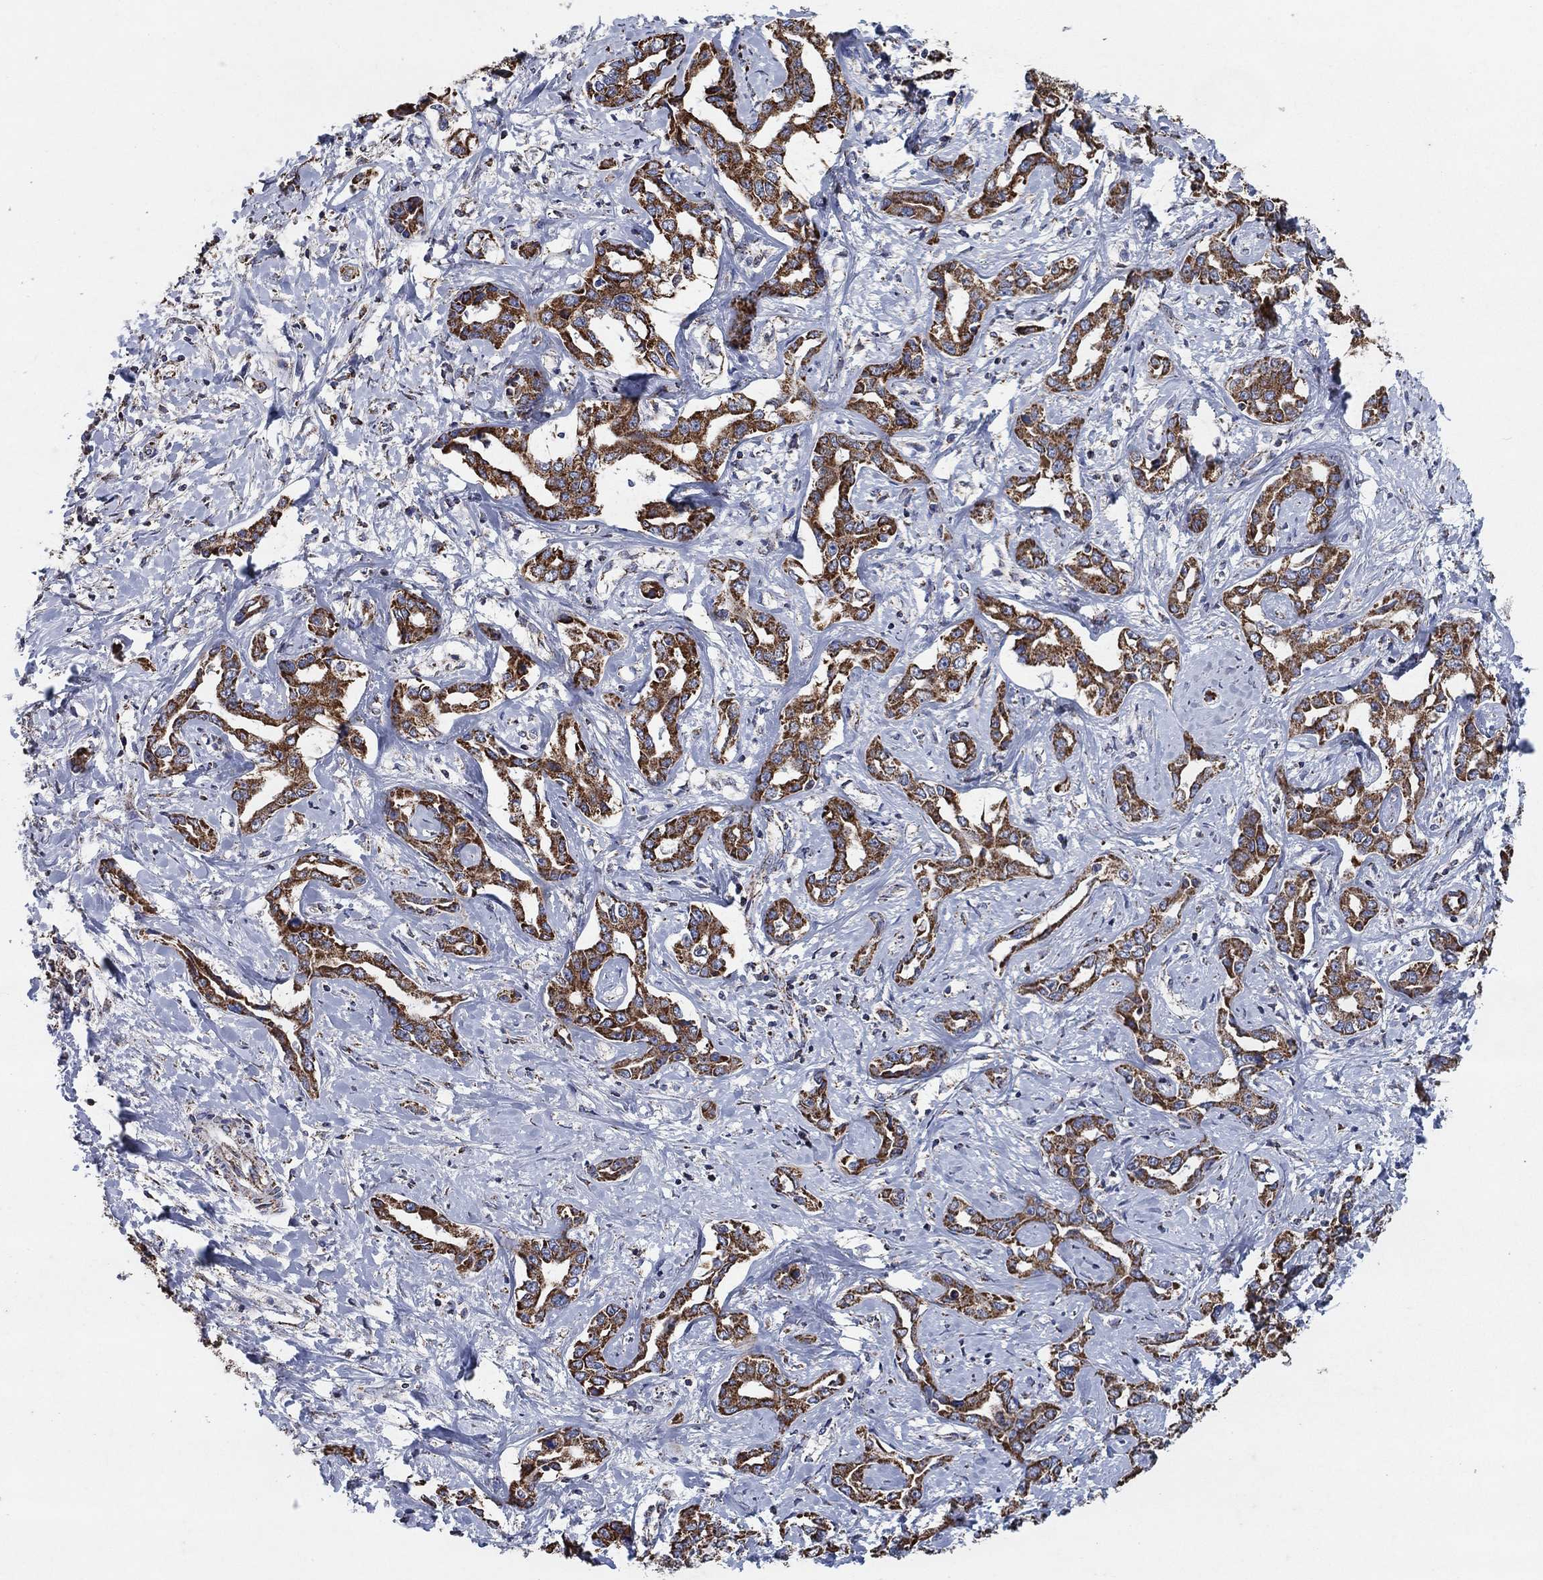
{"staining": {"intensity": "strong", "quantity": ">75%", "location": "cytoplasmic/membranous"}, "tissue": "liver cancer", "cell_type": "Tumor cells", "image_type": "cancer", "snomed": [{"axis": "morphology", "description": "Cholangiocarcinoma"}, {"axis": "topography", "description": "Liver"}], "caption": "Protein positivity by immunohistochemistry reveals strong cytoplasmic/membranous positivity in approximately >75% of tumor cells in liver cancer (cholangiocarcinoma). (Stains: DAB in brown, nuclei in blue, Microscopy: brightfield microscopy at high magnification).", "gene": "C9orf85", "patient": {"sex": "male", "age": 59}}